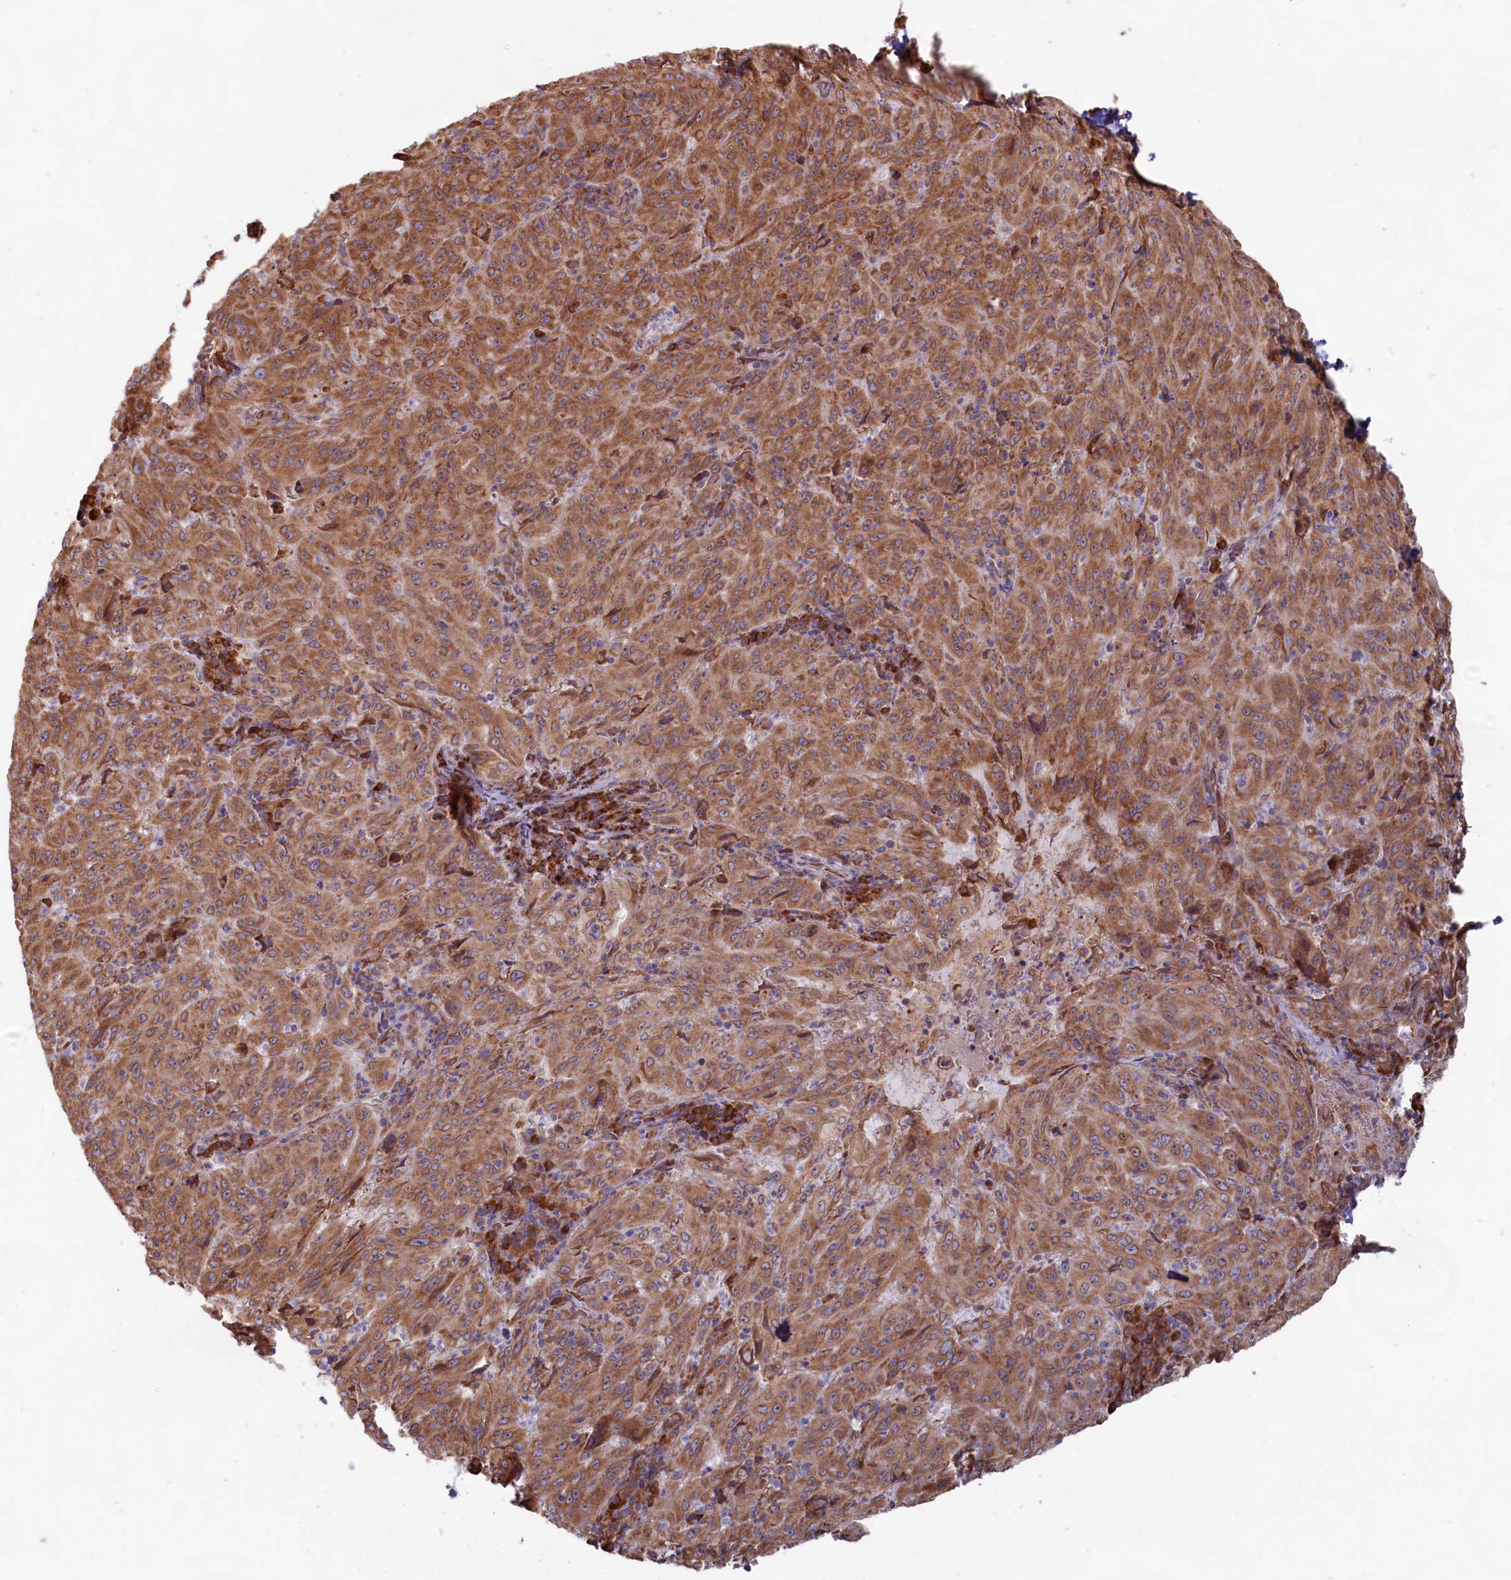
{"staining": {"intensity": "moderate", "quantity": ">75%", "location": "cytoplasmic/membranous"}, "tissue": "pancreatic cancer", "cell_type": "Tumor cells", "image_type": "cancer", "snomed": [{"axis": "morphology", "description": "Adenocarcinoma, NOS"}, {"axis": "topography", "description": "Pancreas"}], "caption": "Protein analysis of pancreatic adenocarcinoma tissue displays moderate cytoplasmic/membranous staining in about >75% of tumor cells.", "gene": "TBC1D19", "patient": {"sex": "male", "age": 63}}